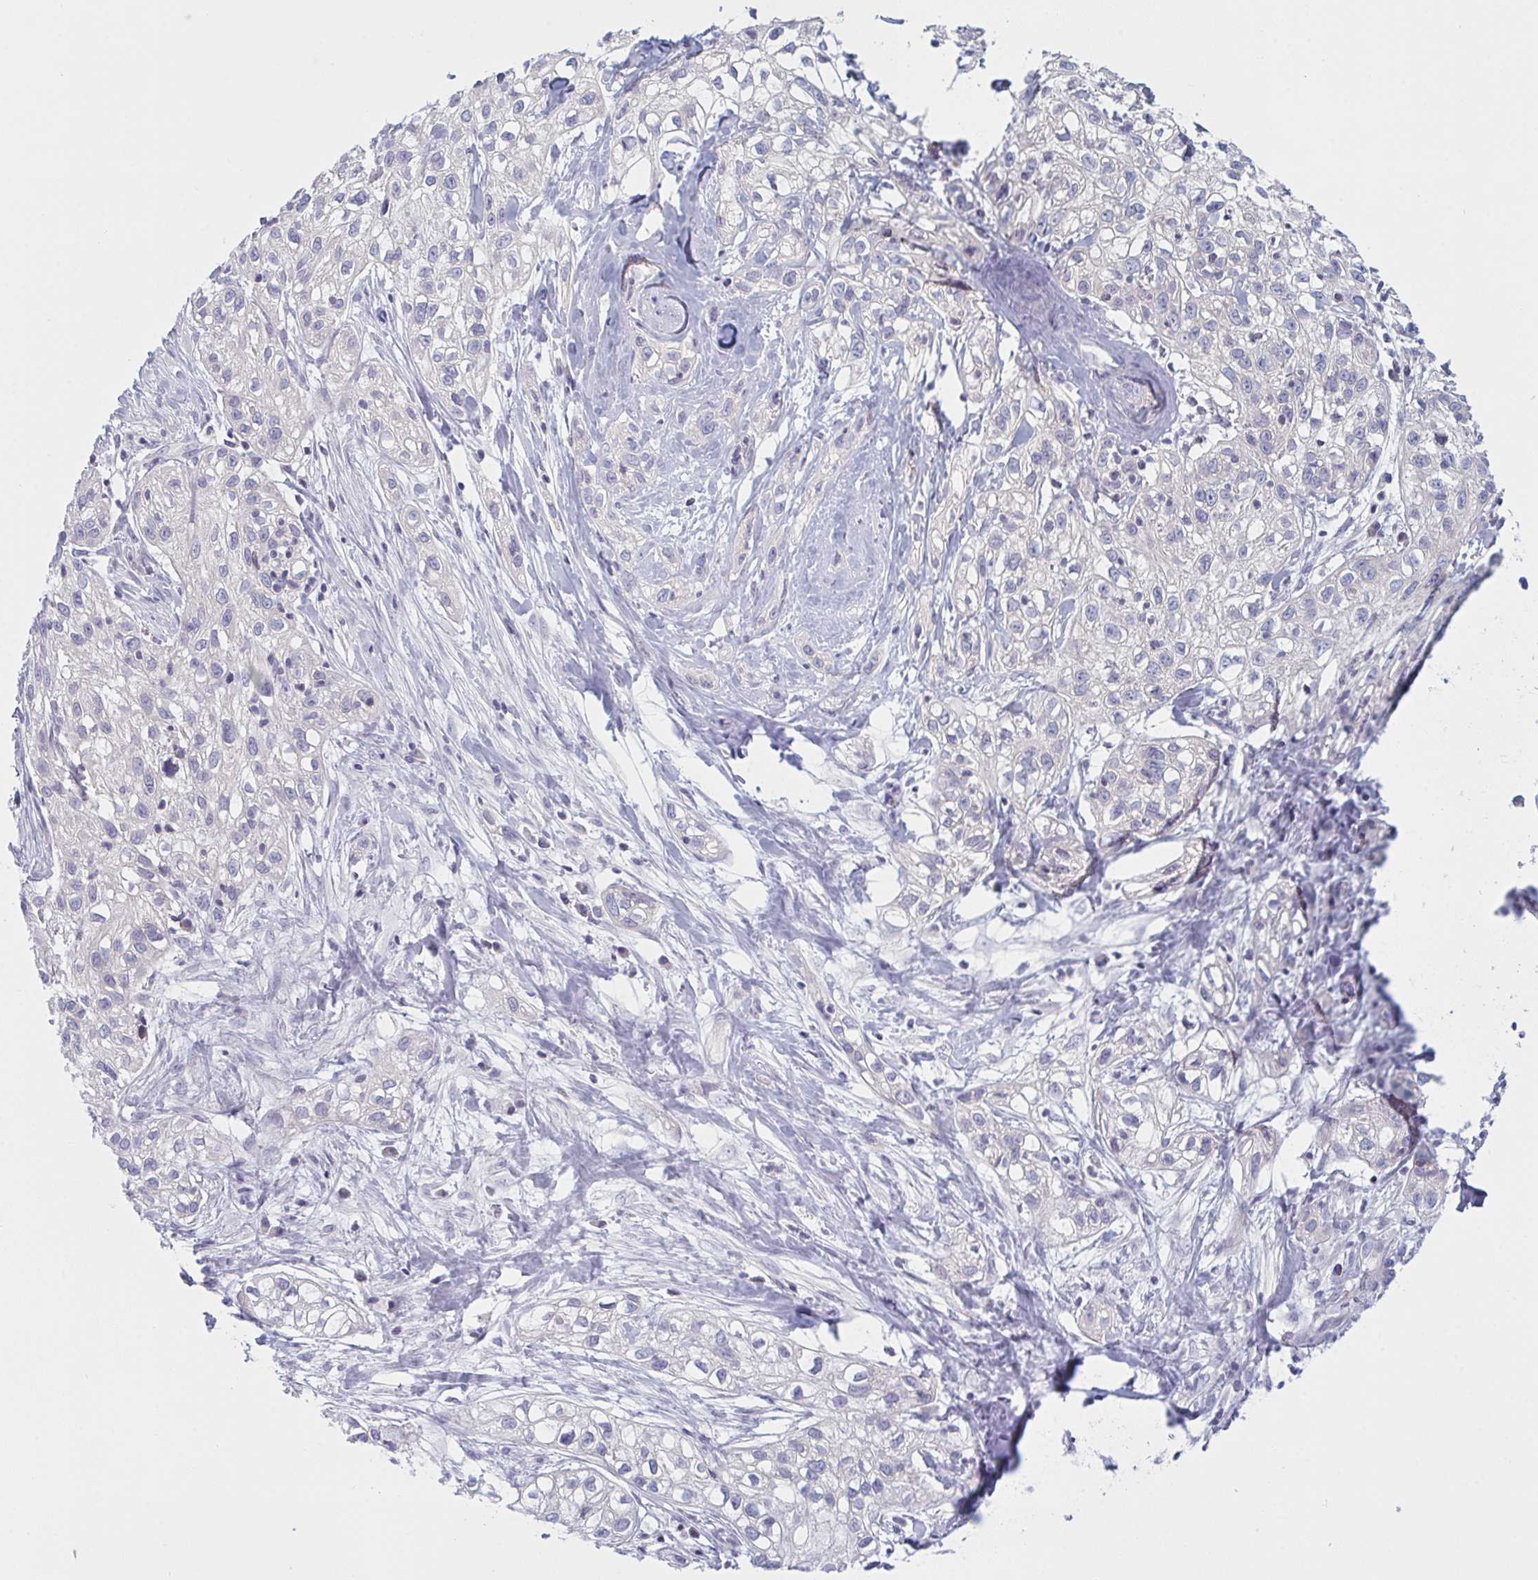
{"staining": {"intensity": "negative", "quantity": "none", "location": "none"}, "tissue": "skin cancer", "cell_type": "Tumor cells", "image_type": "cancer", "snomed": [{"axis": "morphology", "description": "Squamous cell carcinoma, NOS"}, {"axis": "topography", "description": "Skin"}], "caption": "Immunohistochemistry histopathology image of skin cancer stained for a protein (brown), which exhibits no positivity in tumor cells. (DAB IHC, high magnification).", "gene": "NAA30", "patient": {"sex": "male", "age": 82}}